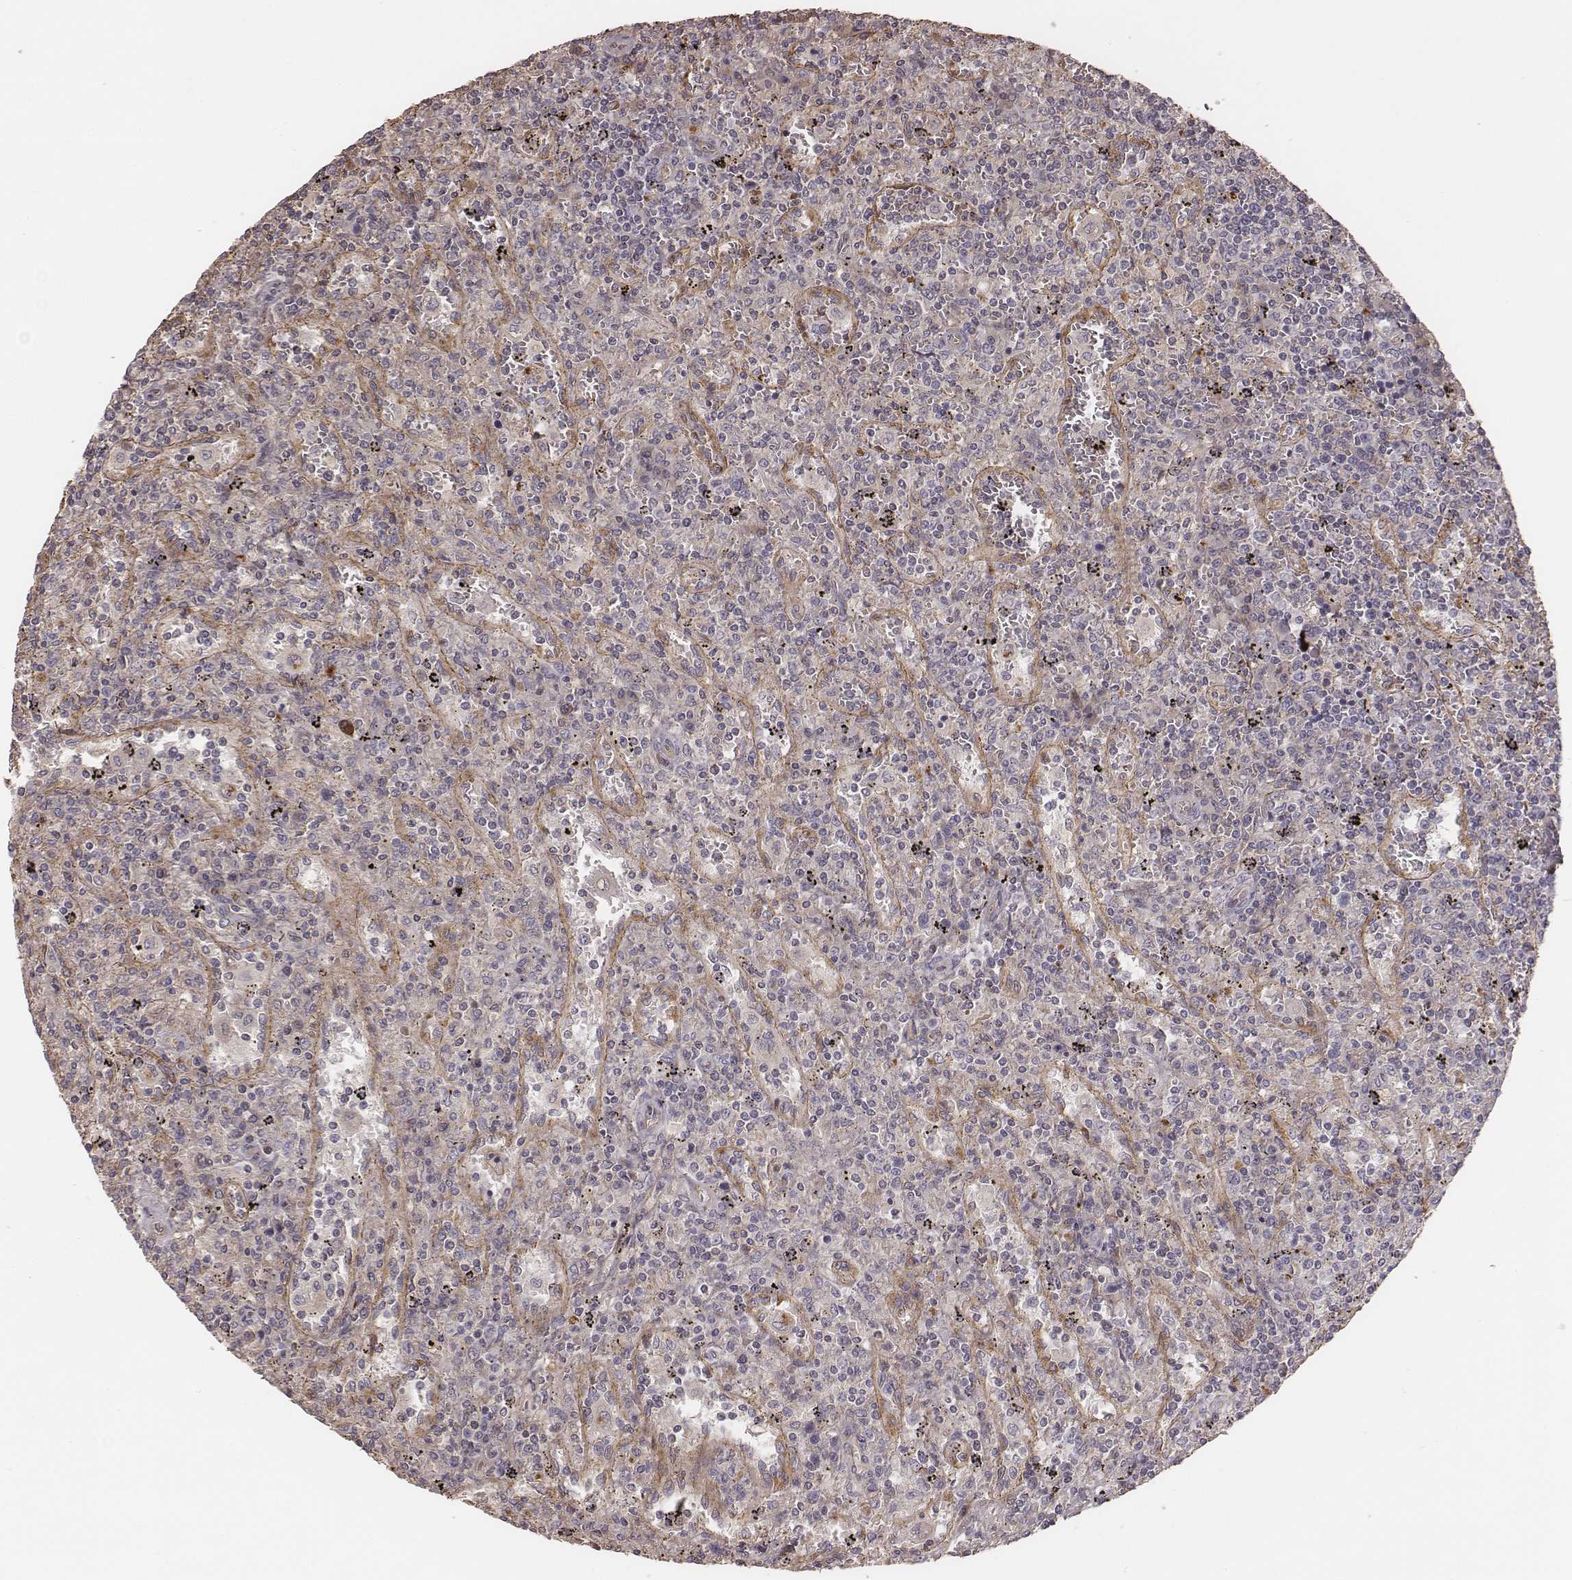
{"staining": {"intensity": "negative", "quantity": "none", "location": "none"}, "tissue": "lymphoma", "cell_type": "Tumor cells", "image_type": "cancer", "snomed": [{"axis": "morphology", "description": "Malignant lymphoma, non-Hodgkin's type, Low grade"}, {"axis": "topography", "description": "Spleen"}], "caption": "Tumor cells are negative for protein expression in human malignant lymphoma, non-Hodgkin's type (low-grade). (DAB (3,3'-diaminobenzidine) IHC, high magnification).", "gene": "OTOGL", "patient": {"sex": "male", "age": 62}}